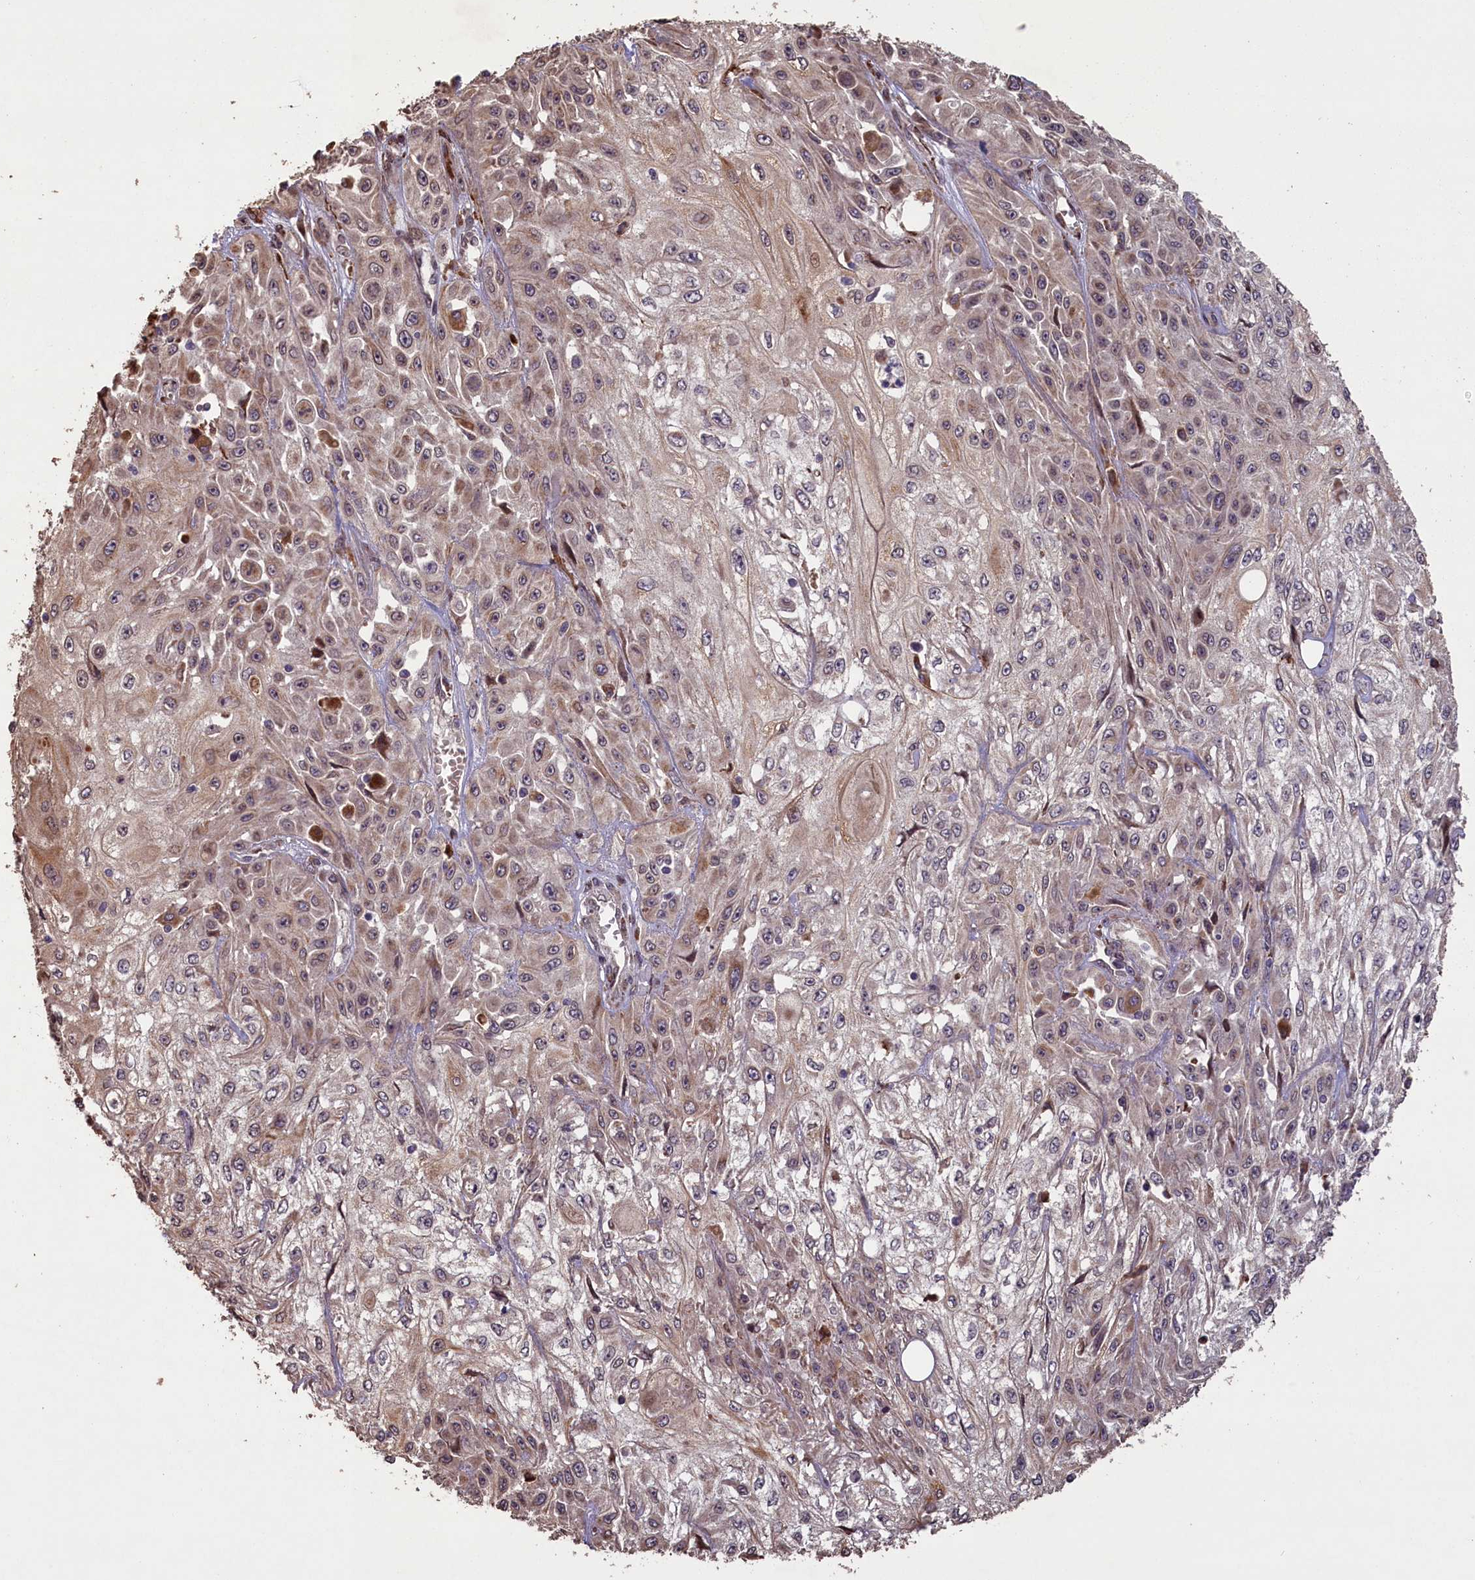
{"staining": {"intensity": "weak", "quantity": "25%-75%", "location": "cytoplasmic/membranous"}, "tissue": "skin cancer", "cell_type": "Tumor cells", "image_type": "cancer", "snomed": [{"axis": "morphology", "description": "Squamous cell carcinoma, NOS"}, {"axis": "morphology", "description": "Squamous cell carcinoma, metastatic, NOS"}, {"axis": "topography", "description": "Skin"}, {"axis": "topography", "description": "Lymph node"}], "caption": "Protein analysis of skin cancer (metastatic squamous cell carcinoma) tissue shows weak cytoplasmic/membranous staining in about 25%-75% of tumor cells.", "gene": "SLC38A7", "patient": {"sex": "male", "age": 75}}